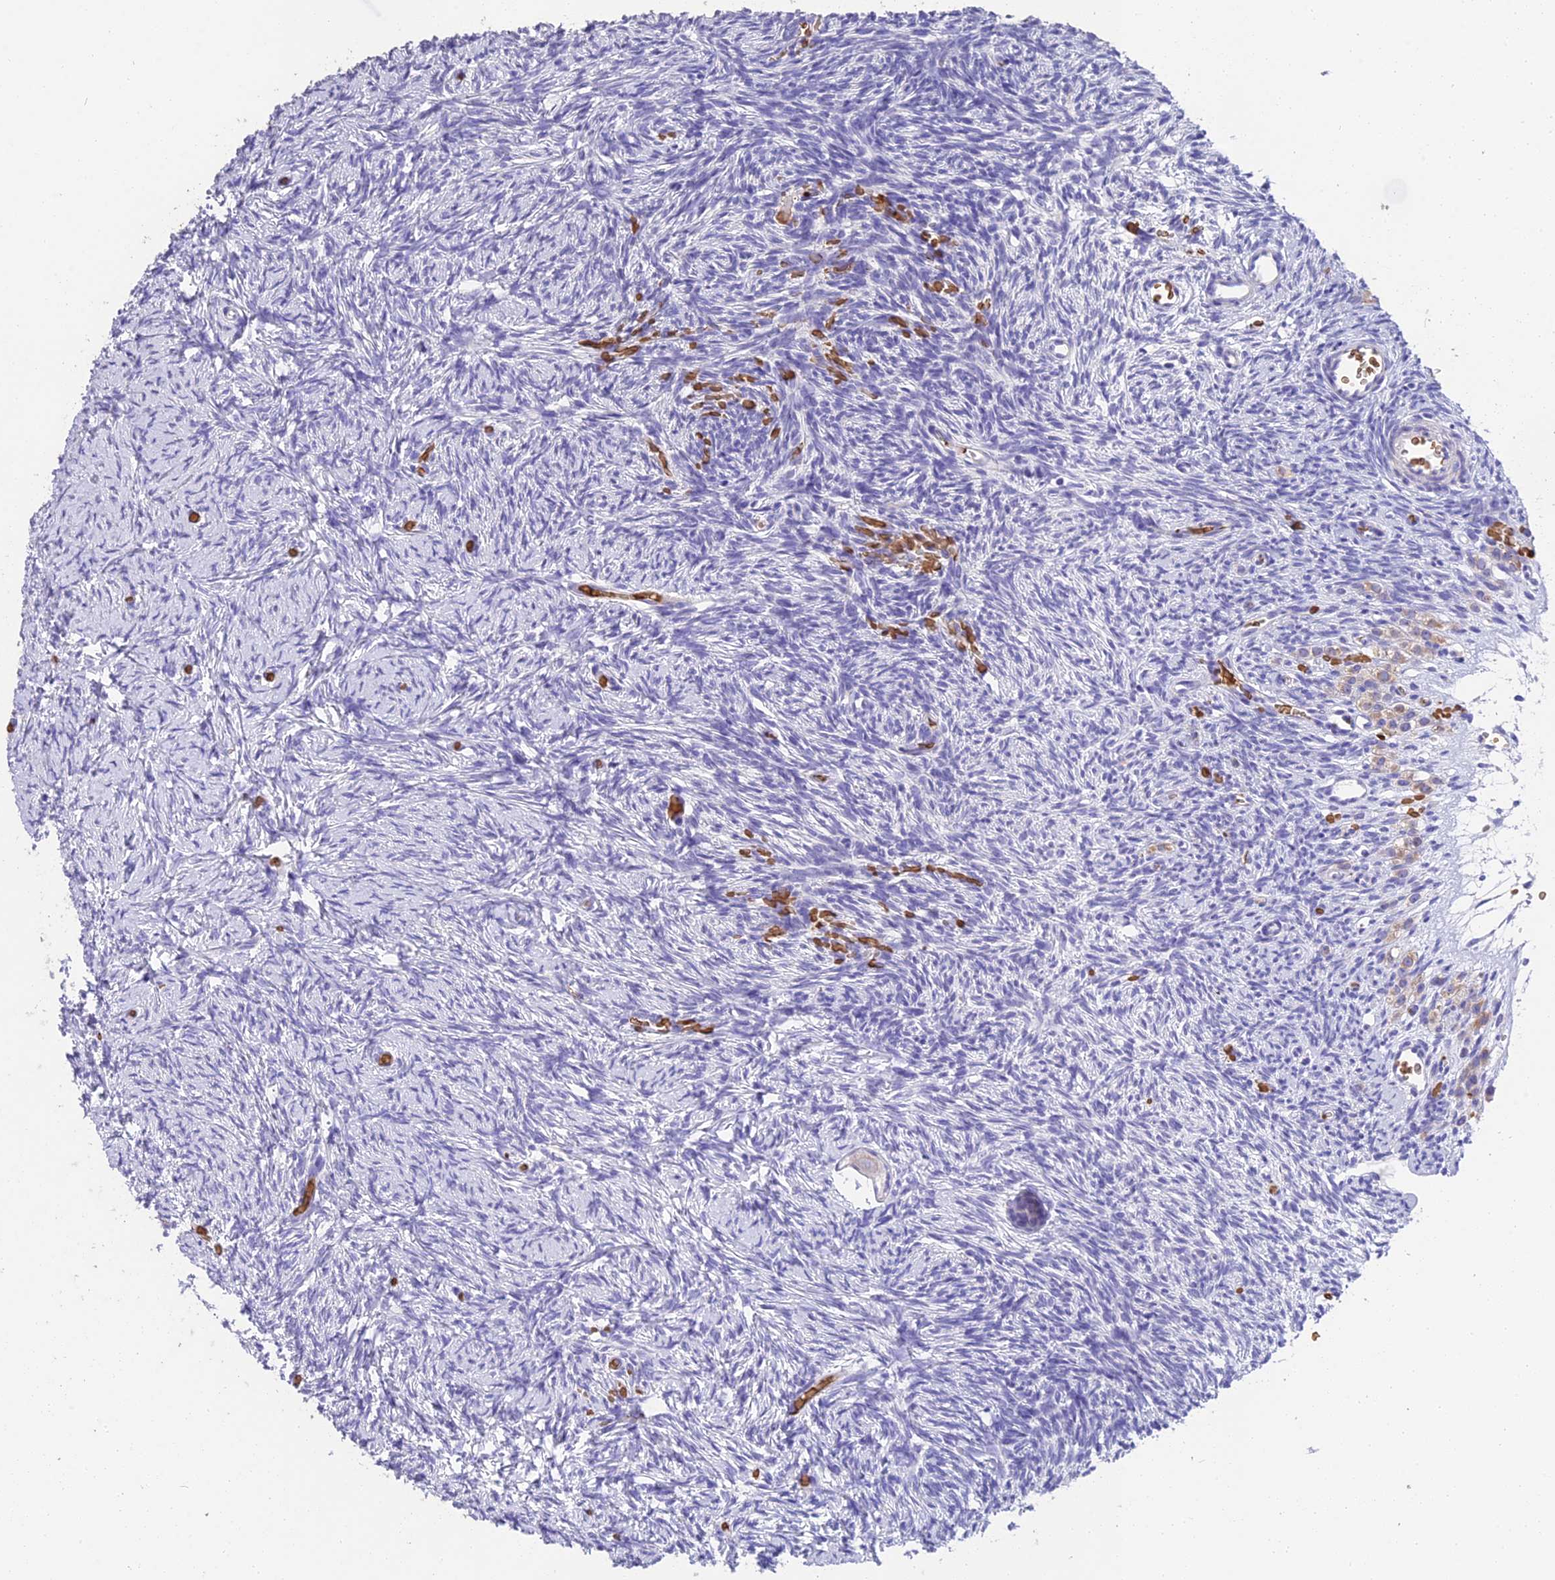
{"staining": {"intensity": "negative", "quantity": "none", "location": "none"}, "tissue": "ovary", "cell_type": "Follicle cells", "image_type": "normal", "snomed": [{"axis": "morphology", "description": "Normal tissue, NOS"}, {"axis": "topography", "description": "Ovary"}], "caption": "The histopathology image reveals no significant expression in follicle cells of ovary.", "gene": "TNNC2", "patient": {"sex": "female", "age": 39}}